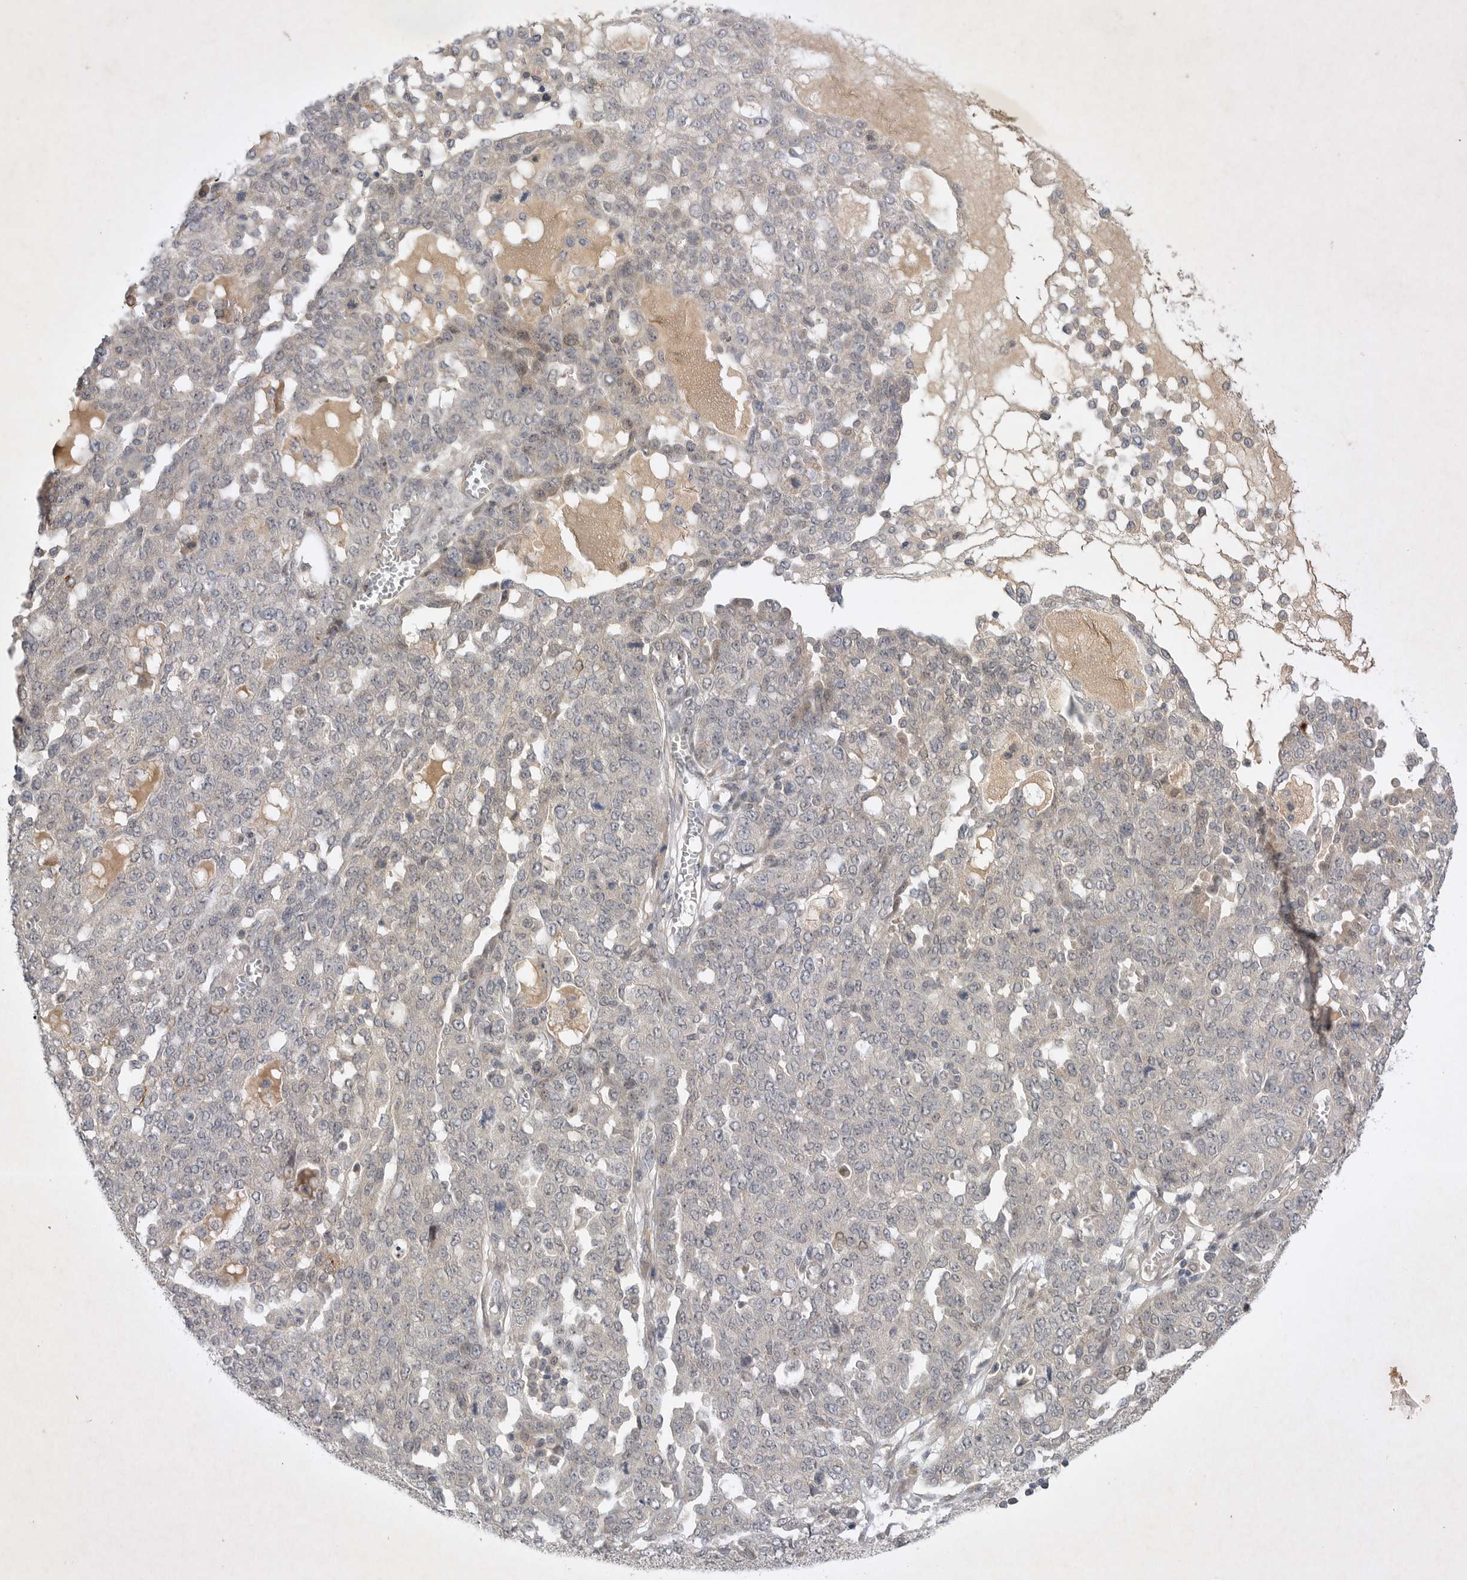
{"staining": {"intensity": "negative", "quantity": "none", "location": "none"}, "tissue": "ovarian cancer", "cell_type": "Tumor cells", "image_type": "cancer", "snomed": [{"axis": "morphology", "description": "Cystadenocarcinoma, serous, NOS"}, {"axis": "topography", "description": "Soft tissue"}, {"axis": "topography", "description": "Ovary"}], "caption": "Image shows no significant protein expression in tumor cells of ovarian serous cystadenocarcinoma.", "gene": "PTPDC1", "patient": {"sex": "female", "age": 57}}